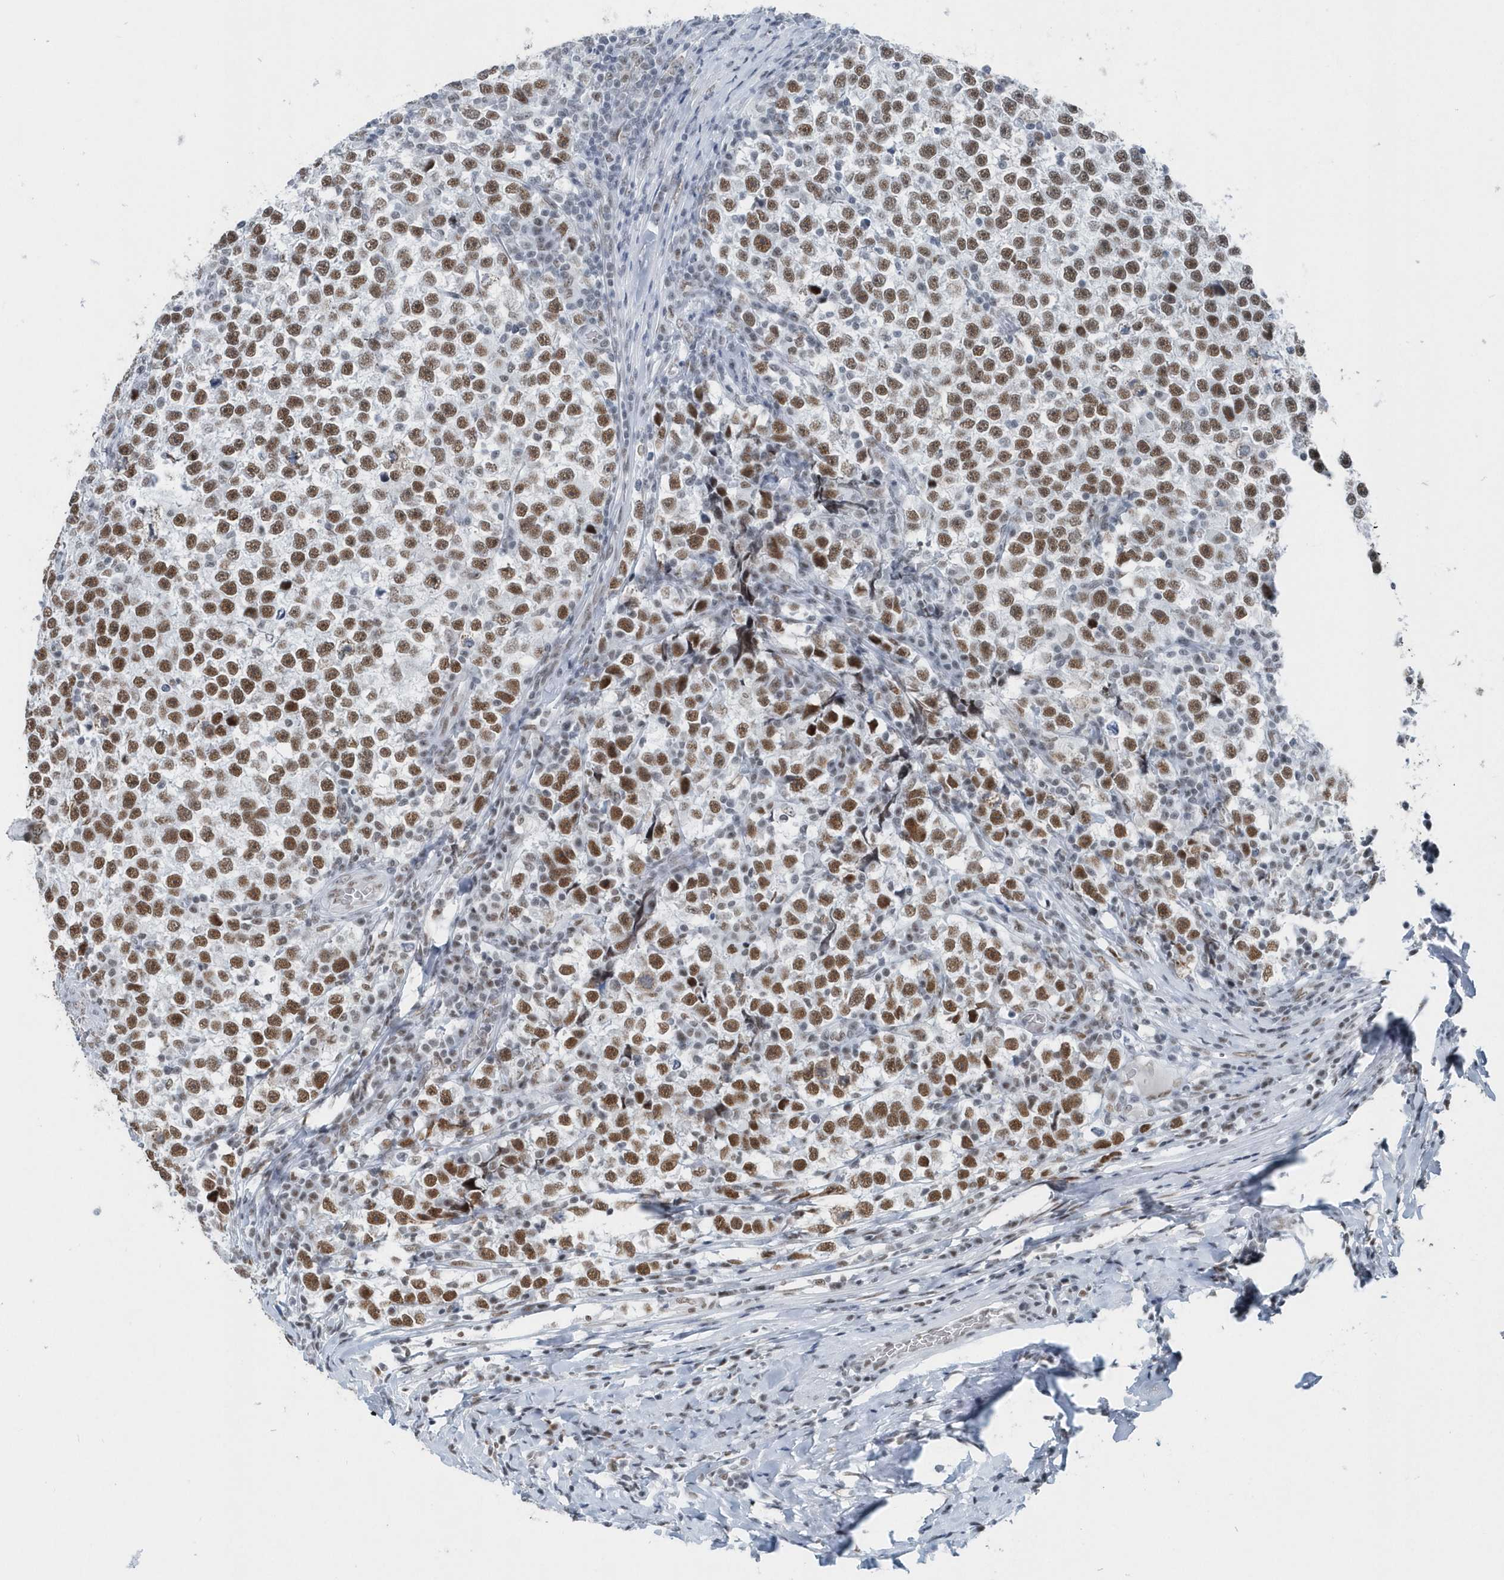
{"staining": {"intensity": "moderate", "quantity": ">75%", "location": "nuclear"}, "tissue": "testis cancer", "cell_type": "Tumor cells", "image_type": "cancer", "snomed": [{"axis": "morphology", "description": "Normal tissue, NOS"}, {"axis": "morphology", "description": "Seminoma, NOS"}, {"axis": "topography", "description": "Testis"}], "caption": "Approximately >75% of tumor cells in testis cancer (seminoma) reveal moderate nuclear protein positivity as visualized by brown immunohistochemical staining.", "gene": "FIP1L1", "patient": {"sex": "male", "age": 43}}